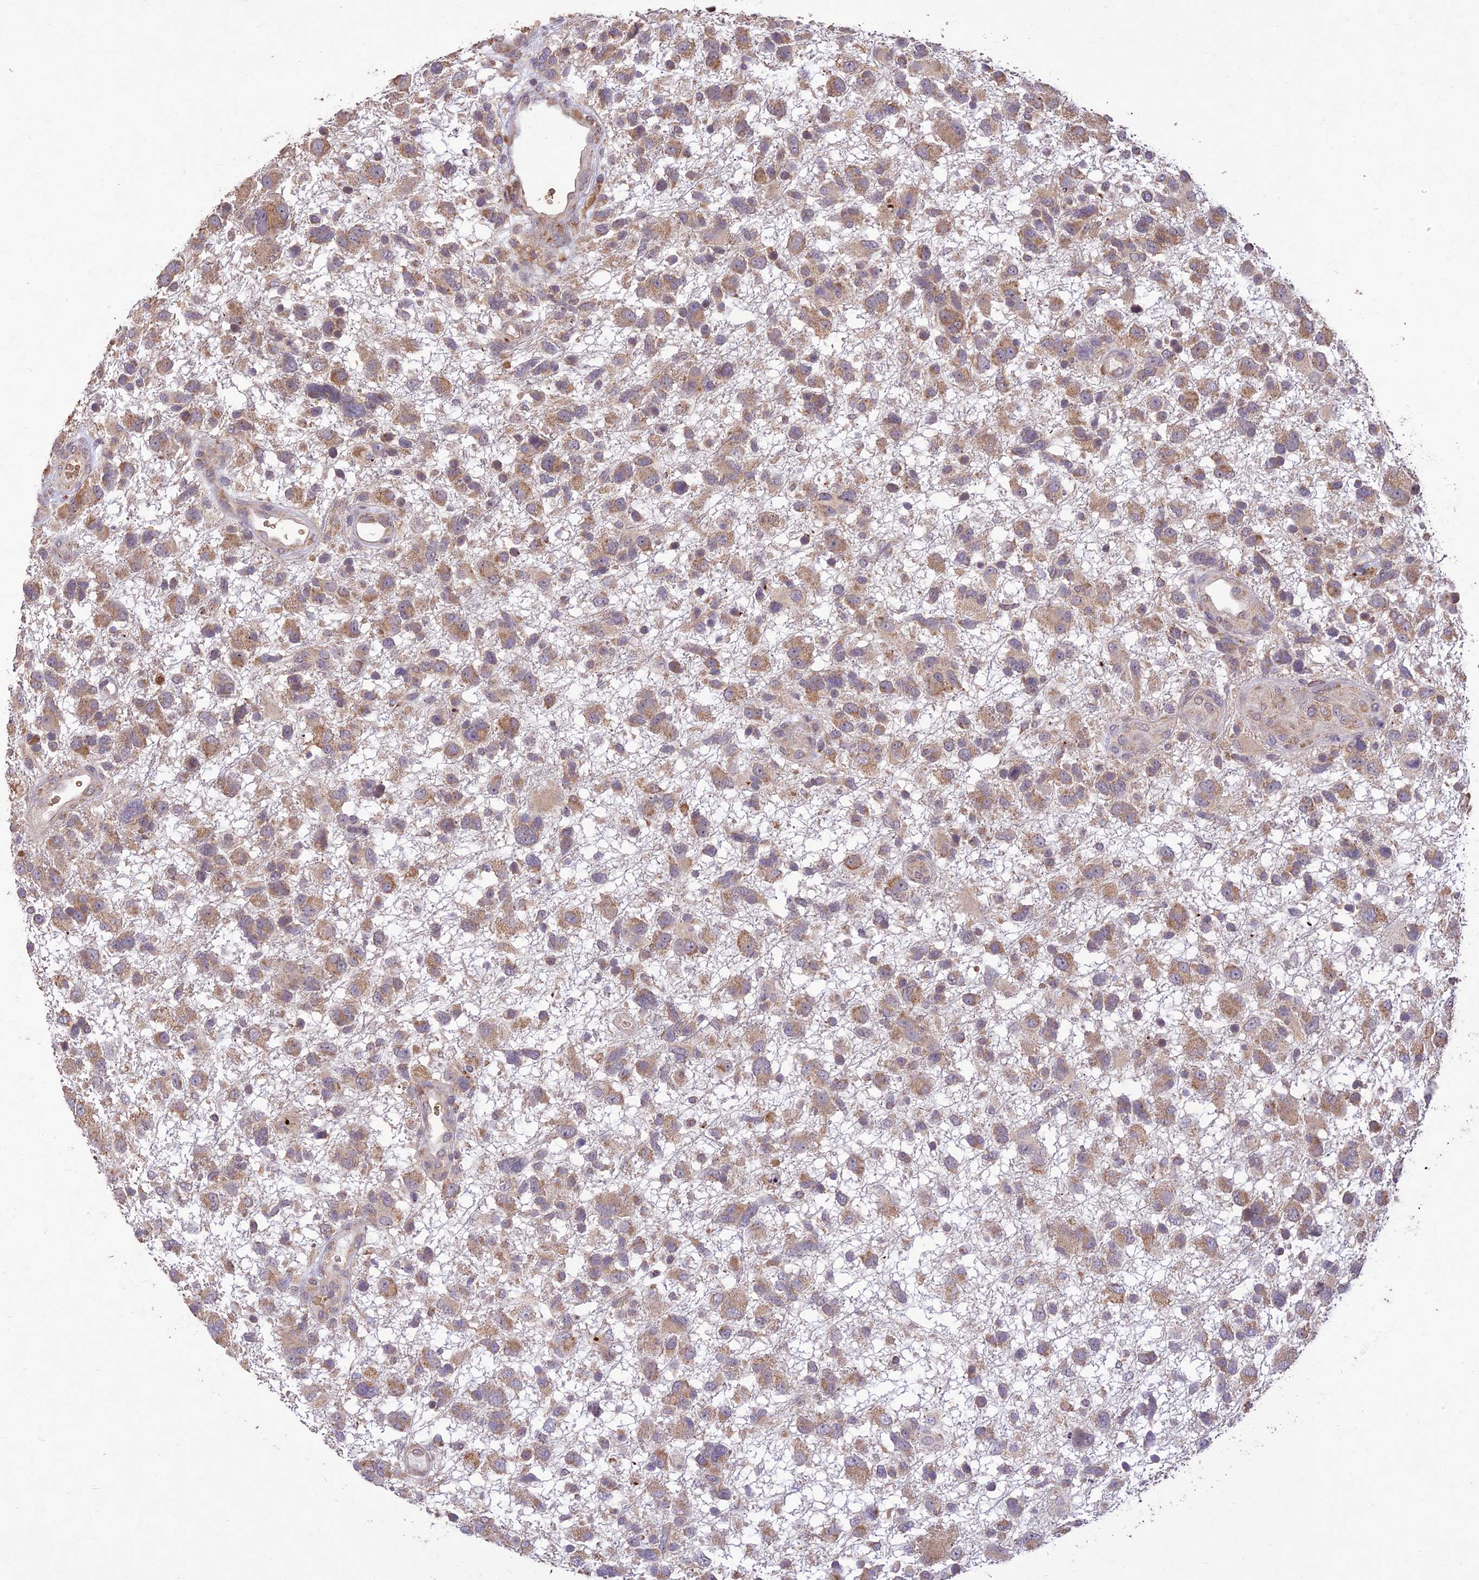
{"staining": {"intensity": "moderate", "quantity": "25%-75%", "location": "cytoplasmic/membranous"}, "tissue": "glioma", "cell_type": "Tumor cells", "image_type": "cancer", "snomed": [{"axis": "morphology", "description": "Glioma, malignant, High grade"}, {"axis": "topography", "description": "Brain"}], "caption": "DAB (3,3'-diaminobenzidine) immunohistochemical staining of human glioma shows moderate cytoplasmic/membranous protein expression in about 25%-75% of tumor cells.", "gene": "PPP1R11", "patient": {"sex": "male", "age": 61}}